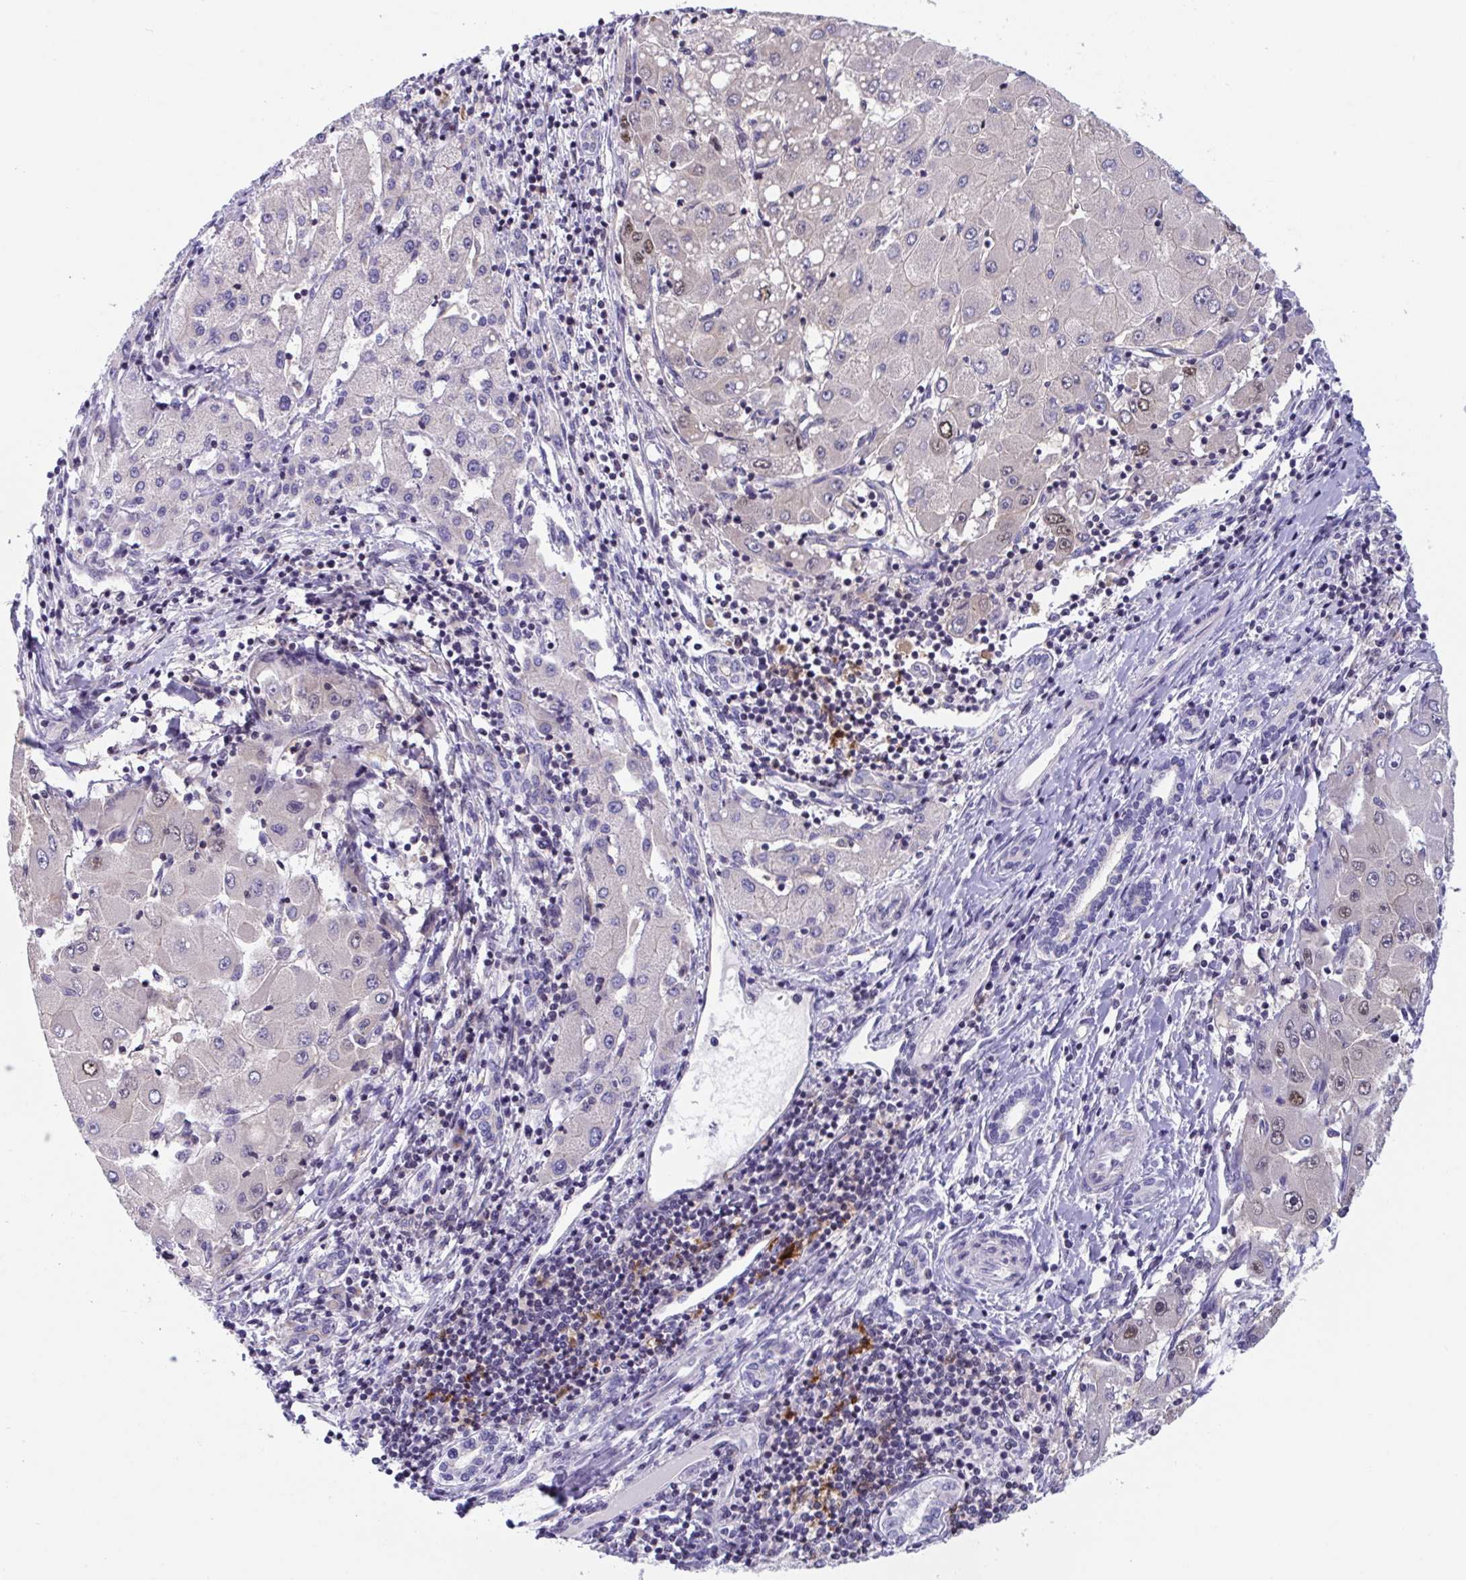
{"staining": {"intensity": "negative", "quantity": "none", "location": "none"}, "tissue": "liver cancer", "cell_type": "Tumor cells", "image_type": "cancer", "snomed": [{"axis": "morphology", "description": "Carcinoma, Hepatocellular, NOS"}, {"axis": "topography", "description": "Liver"}], "caption": "A high-resolution image shows immunohistochemistry (IHC) staining of liver hepatocellular carcinoma, which shows no significant expression in tumor cells.", "gene": "SNX11", "patient": {"sex": "male", "age": 40}}